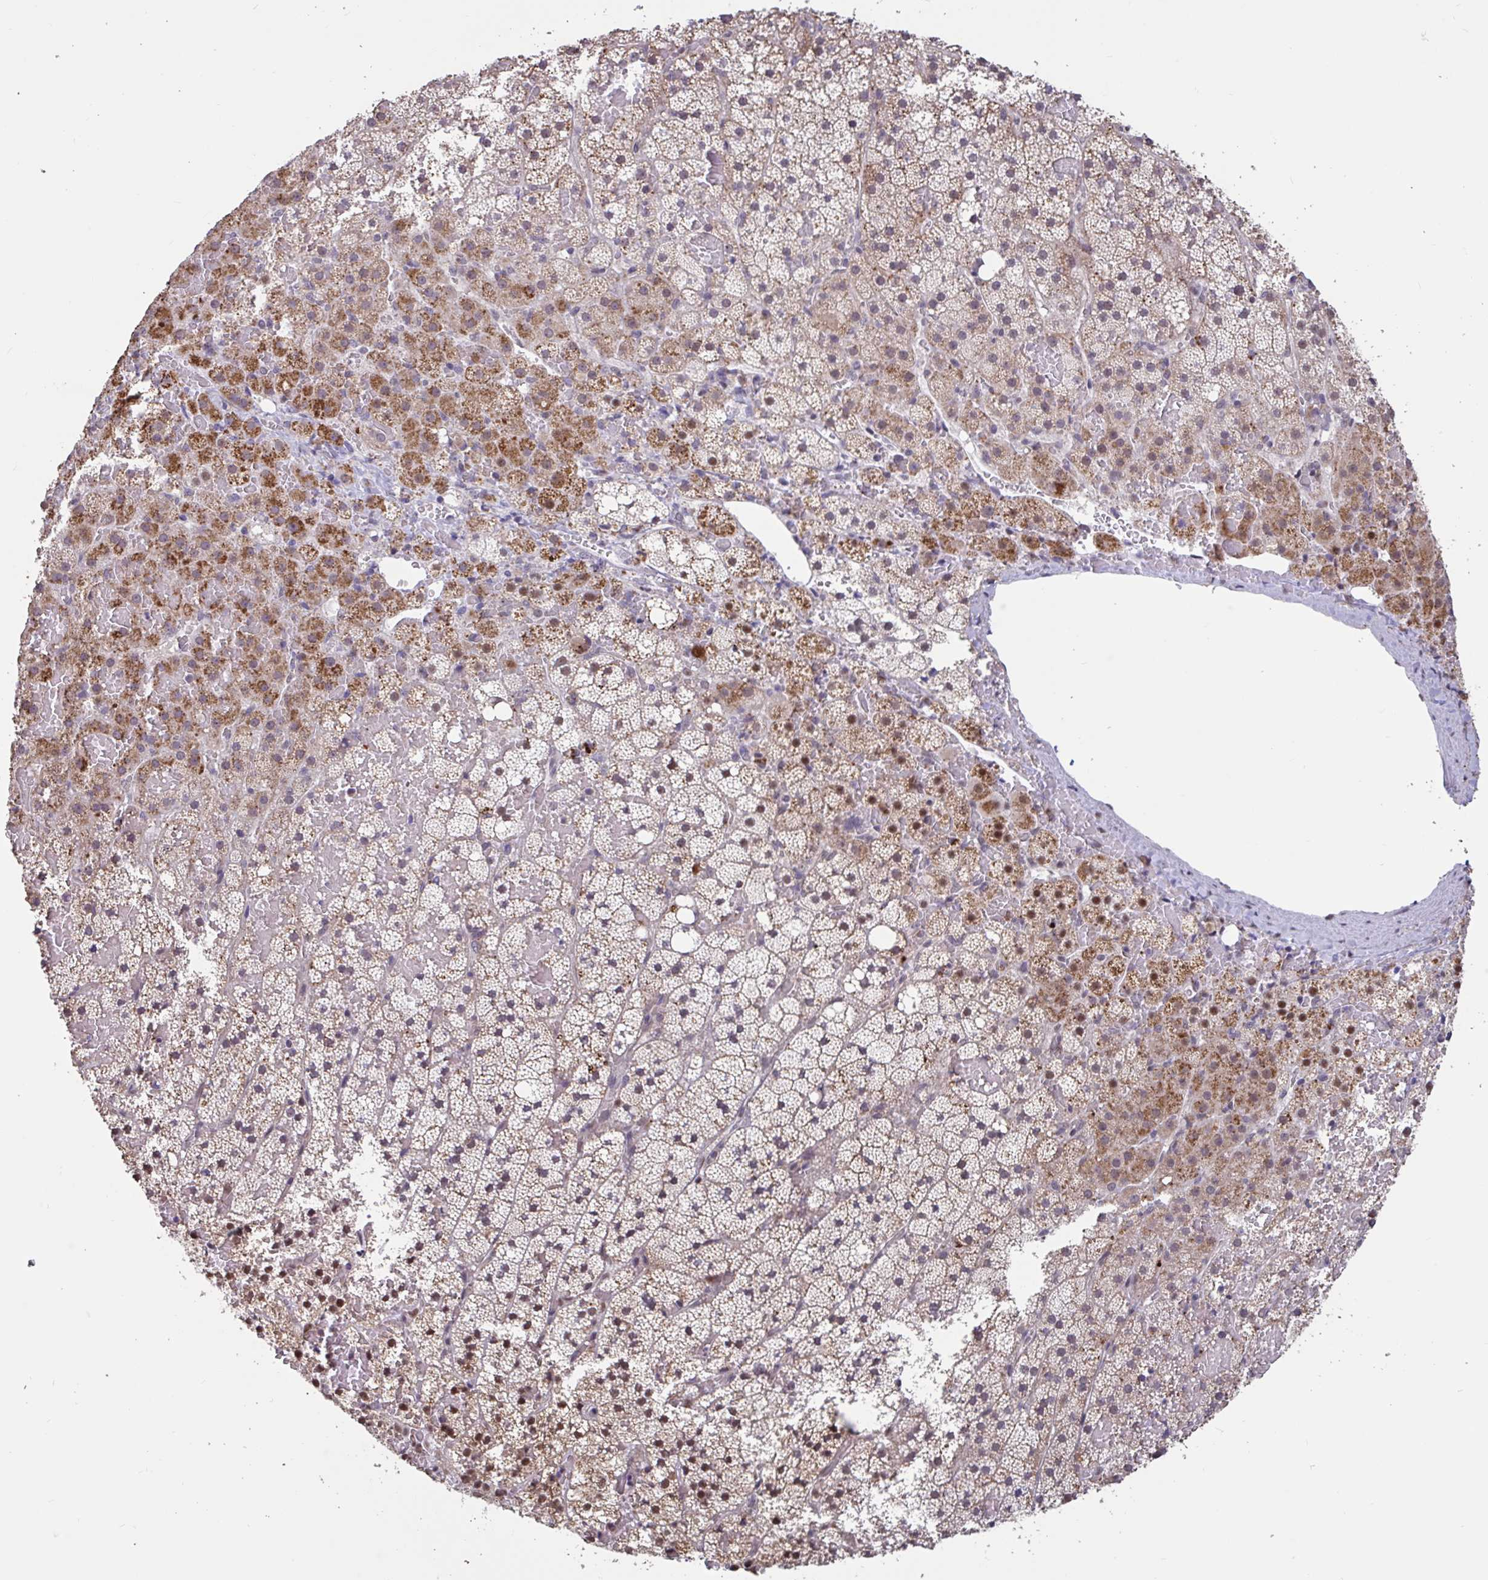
{"staining": {"intensity": "moderate", "quantity": ">75%", "location": "cytoplasmic/membranous,nuclear"}, "tissue": "adrenal gland", "cell_type": "Glandular cells", "image_type": "normal", "snomed": [{"axis": "morphology", "description": "Normal tissue, NOS"}, {"axis": "topography", "description": "Adrenal gland"}], "caption": "The histopathology image exhibits a brown stain indicating the presence of a protein in the cytoplasmic/membranous,nuclear of glandular cells in adrenal gland.", "gene": "DDX39A", "patient": {"sex": "male", "age": 53}}